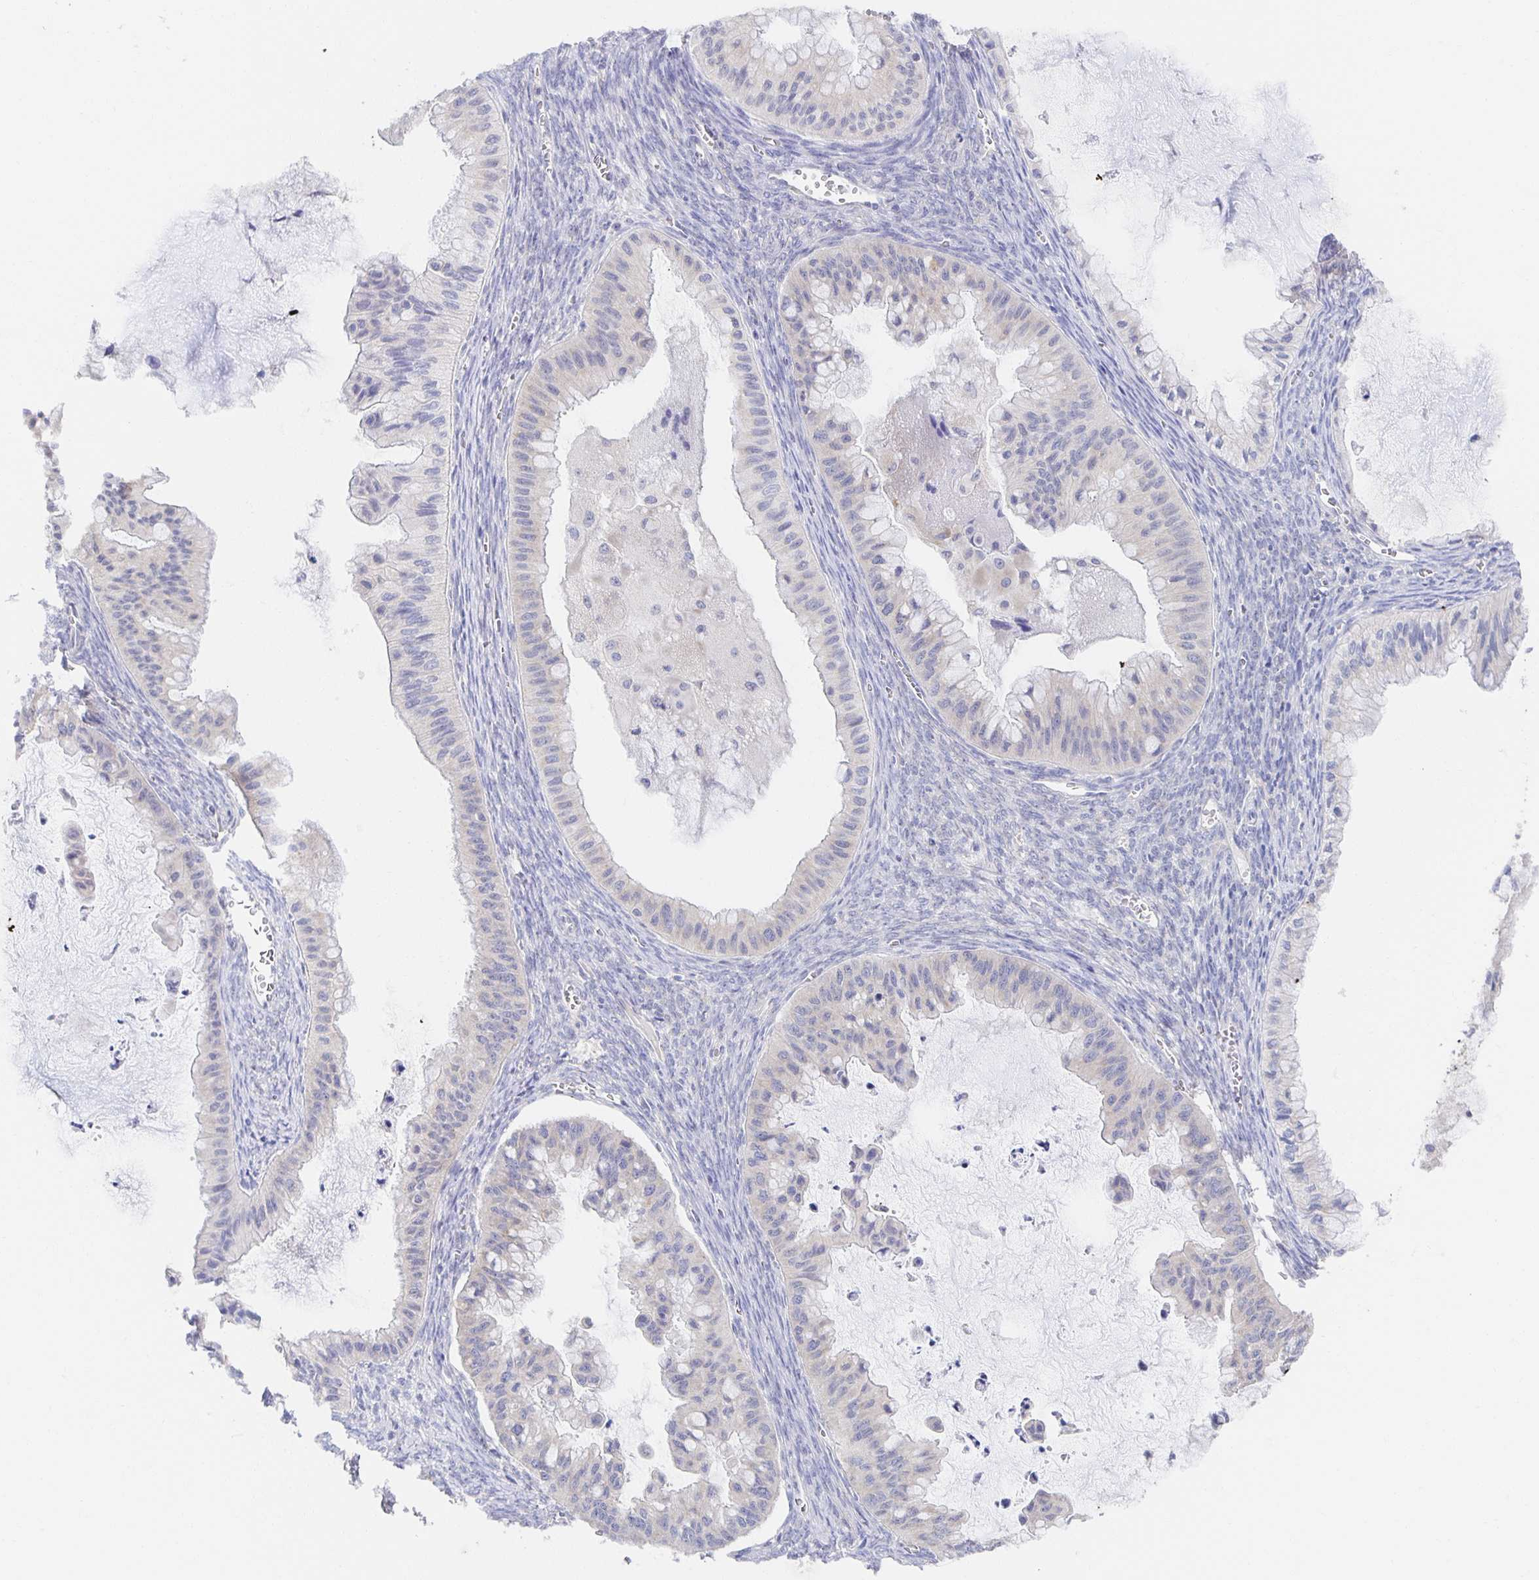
{"staining": {"intensity": "negative", "quantity": "none", "location": "none"}, "tissue": "ovarian cancer", "cell_type": "Tumor cells", "image_type": "cancer", "snomed": [{"axis": "morphology", "description": "Cystadenocarcinoma, mucinous, NOS"}, {"axis": "topography", "description": "Ovary"}], "caption": "Micrograph shows no significant protein staining in tumor cells of ovarian cancer.", "gene": "BAD", "patient": {"sex": "female", "age": 72}}